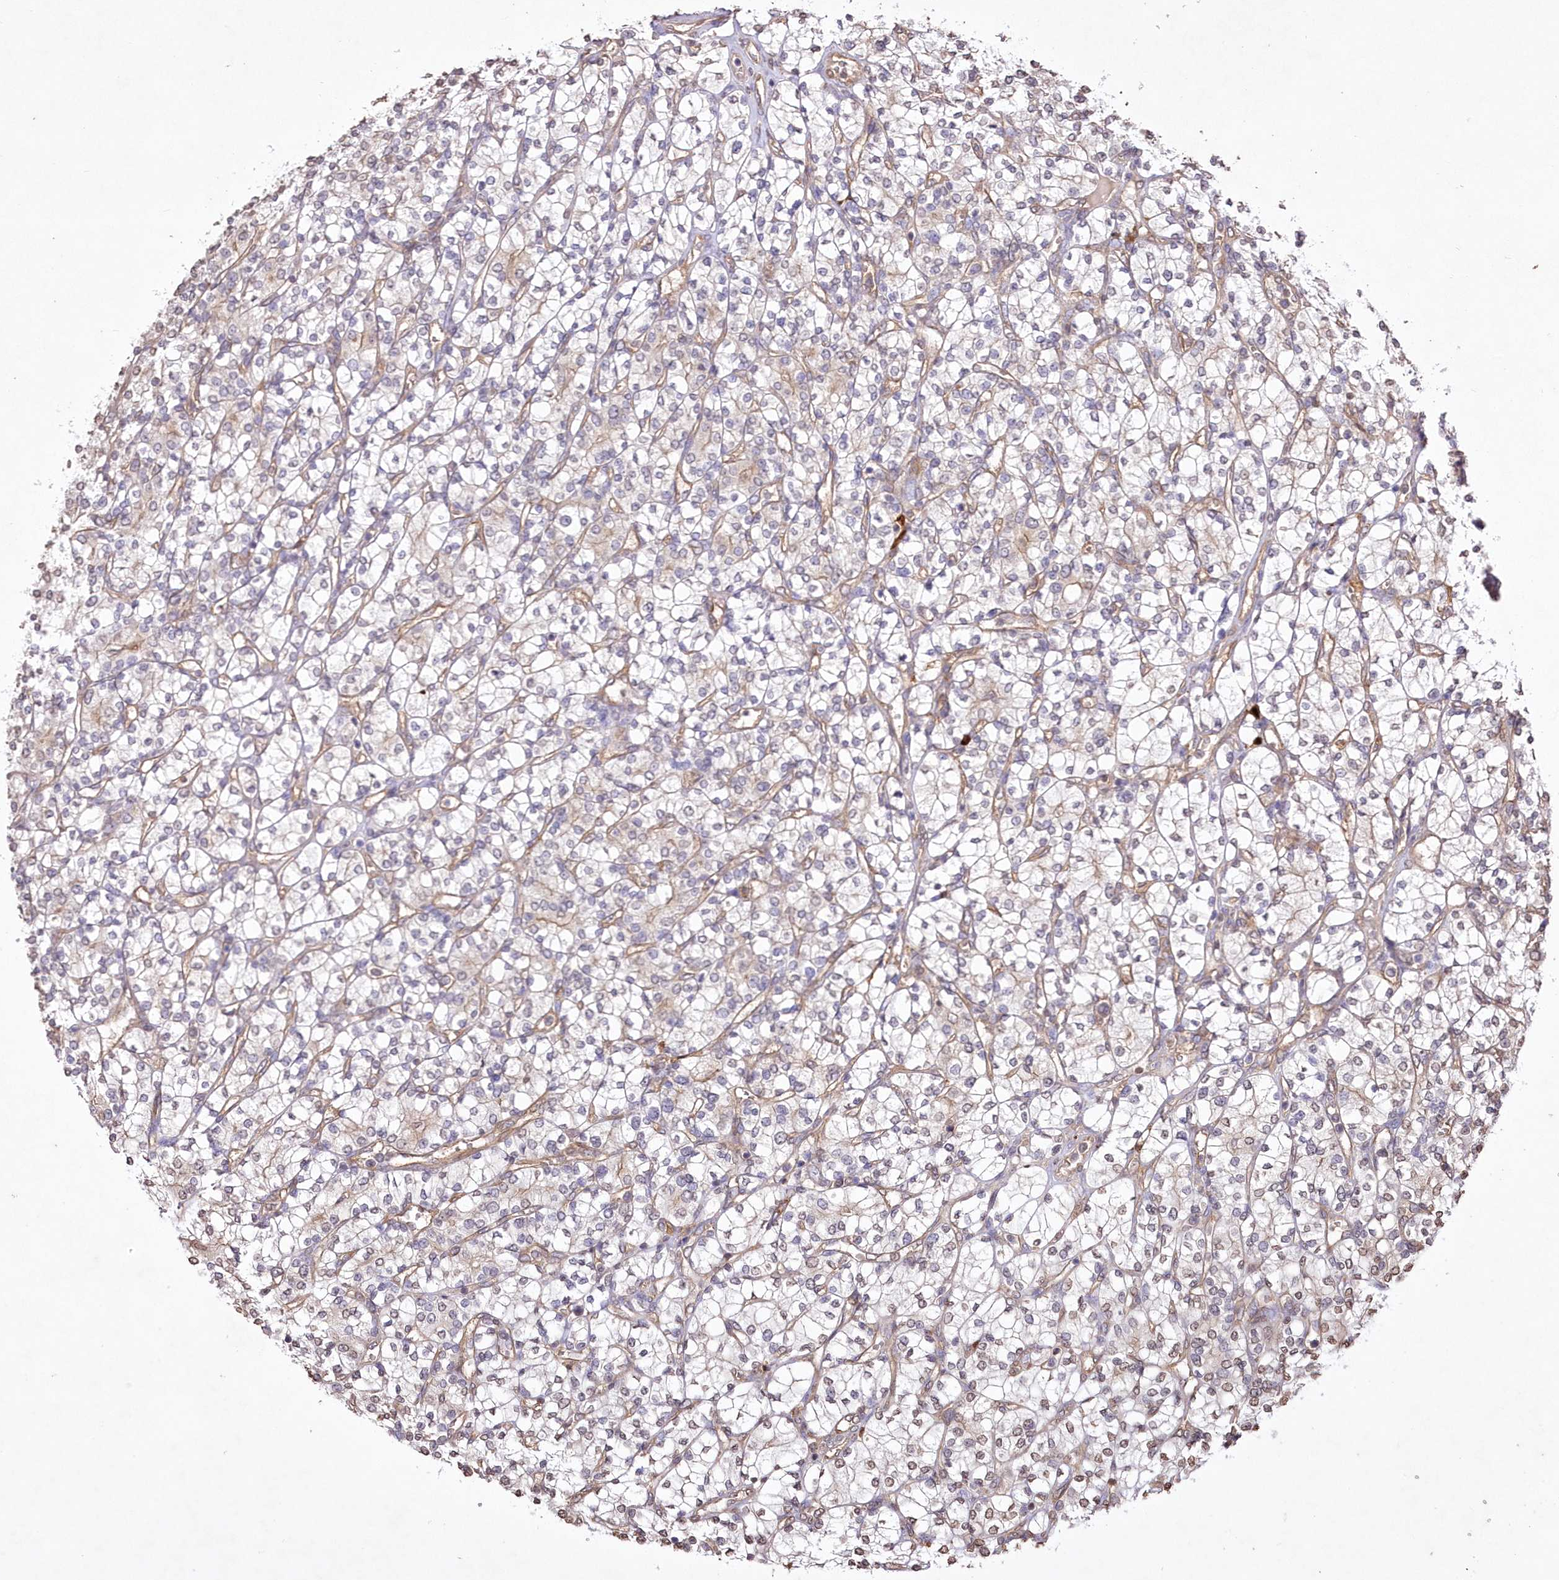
{"staining": {"intensity": "weak", "quantity": "<25%", "location": "cytoplasmic/membranous"}, "tissue": "renal cancer", "cell_type": "Tumor cells", "image_type": "cancer", "snomed": [{"axis": "morphology", "description": "Adenocarcinoma, NOS"}, {"axis": "topography", "description": "Kidney"}], "caption": "Micrograph shows no protein staining in tumor cells of adenocarcinoma (renal) tissue.", "gene": "FCHO2", "patient": {"sex": "male", "age": 77}}